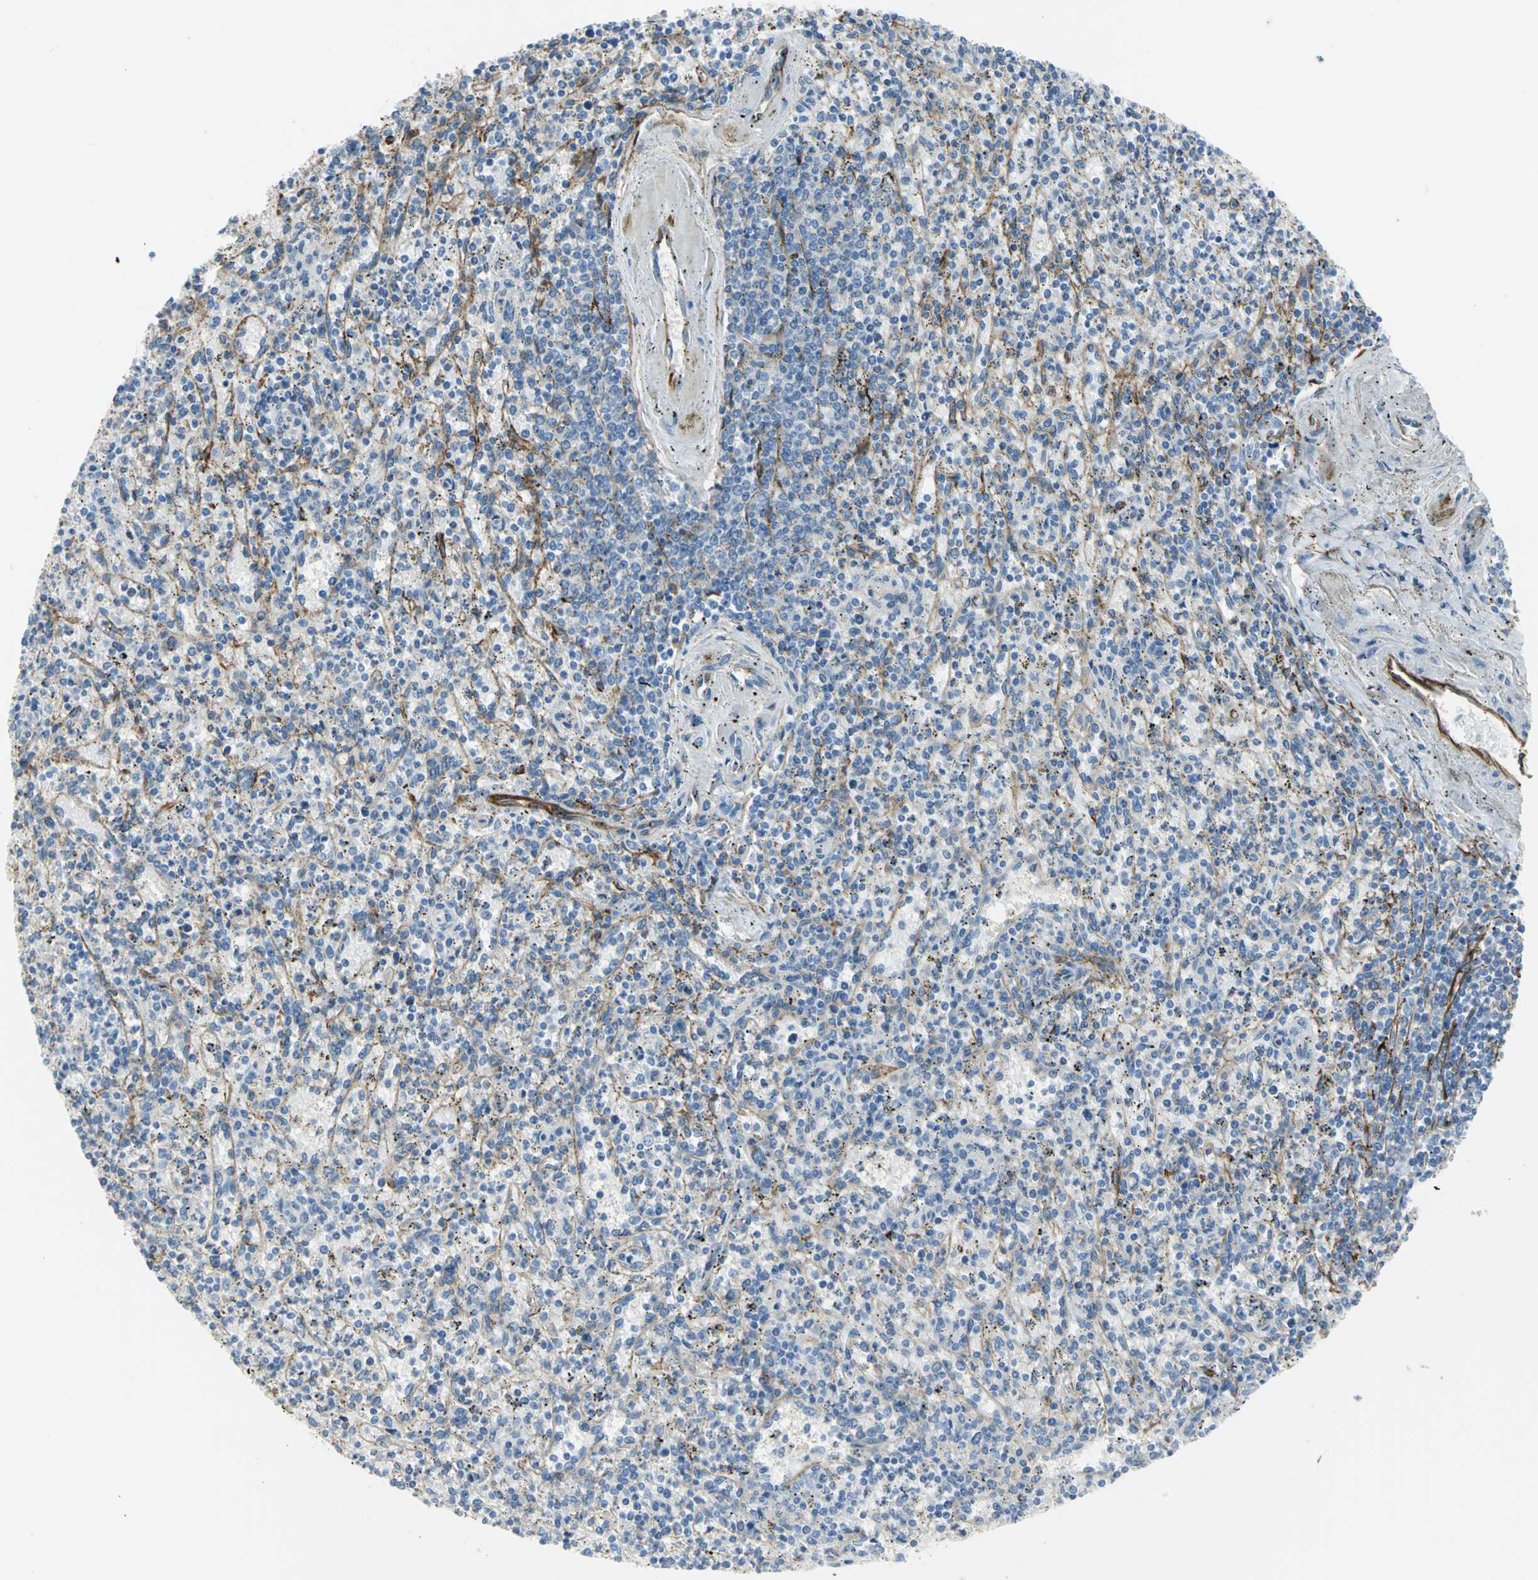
{"staining": {"intensity": "negative", "quantity": "none", "location": "none"}, "tissue": "spleen", "cell_type": "Cells in red pulp", "image_type": "normal", "snomed": [{"axis": "morphology", "description": "Normal tissue, NOS"}, {"axis": "topography", "description": "Spleen"}], "caption": "A high-resolution photomicrograph shows immunohistochemistry (IHC) staining of benign spleen, which shows no significant staining in cells in red pulp. Nuclei are stained in blue.", "gene": "FLNB", "patient": {"sex": "male", "age": 72}}